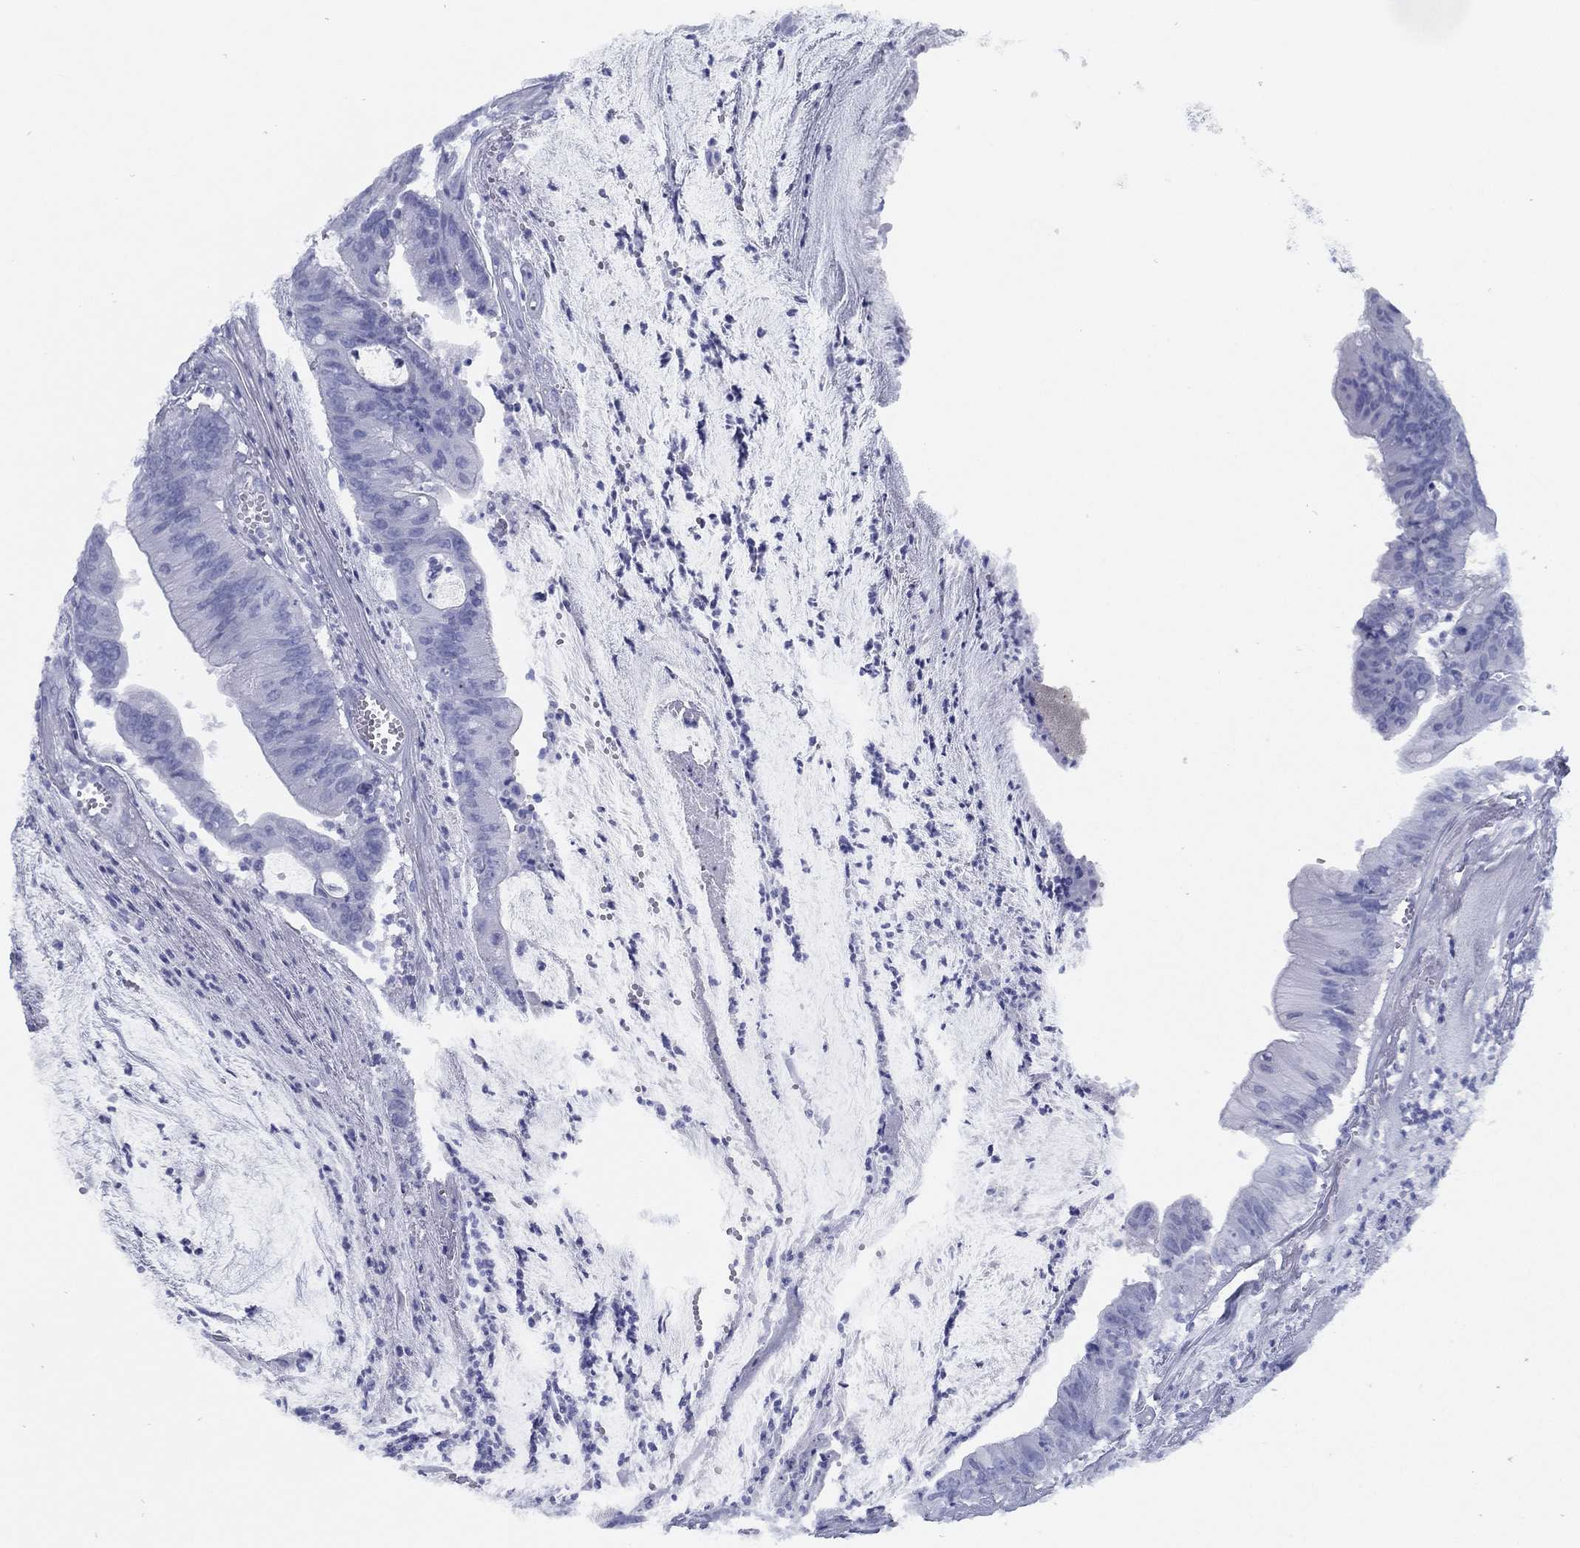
{"staining": {"intensity": "negative", "quantity": "none", "location": "none"}, "tissue": "colorectal cancer", "cell_type": "Tumor cells", "image_type": "cancer", "snomed": [{"axis": "morphology", "description": "Adenocarcinoma, NOS"}, {"axis": "topography", "description": "Colon"}], "caption": "Immunohistochemistry (IHC) photomicrograph of adenocarcinoma (colorectal) stained for a protein (brown), which reveals no positivity in tumor cells.", "gene": "TMEM252", "patient": {"sex": "female", "age": 69}}